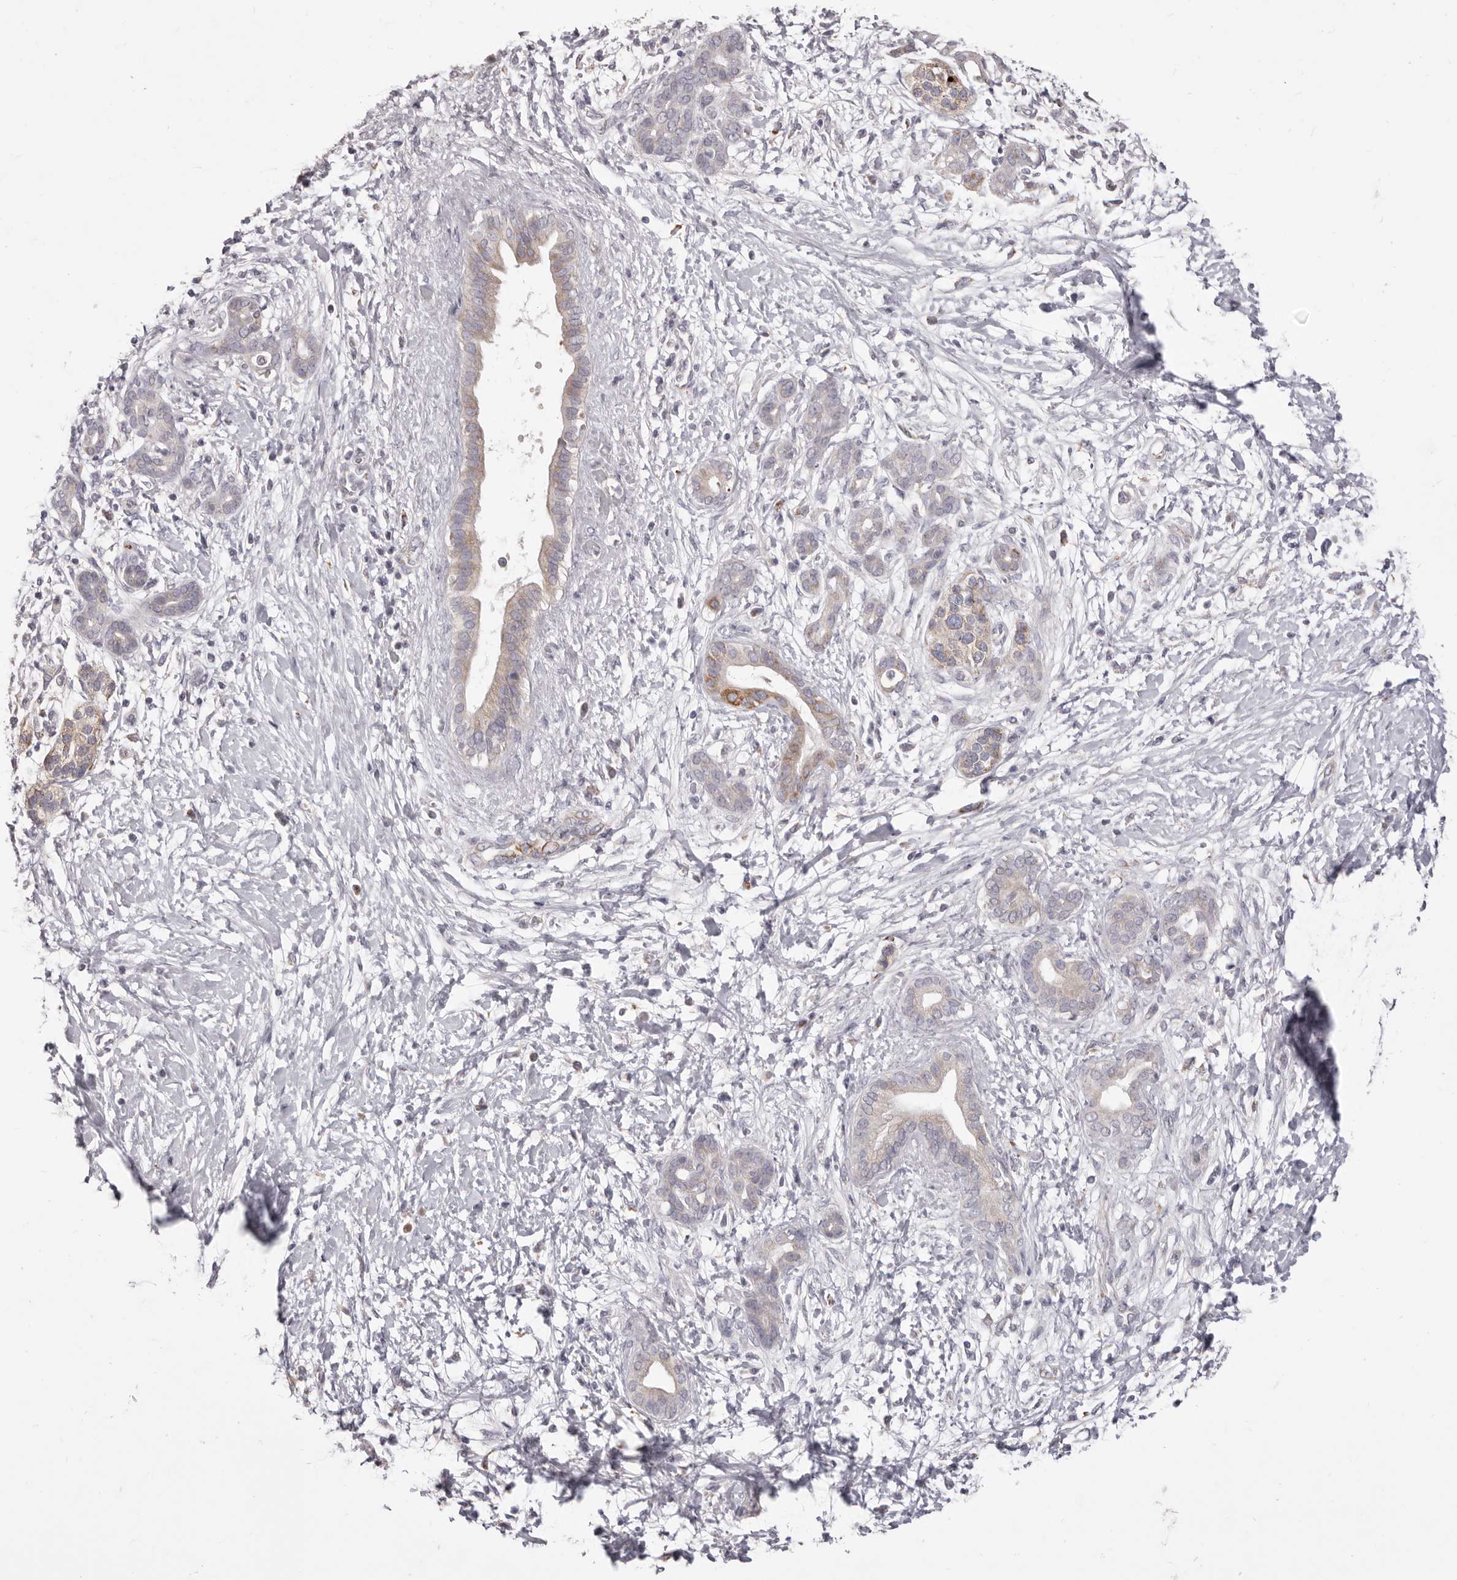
{"staining": {"intensity": "moderate", "quantity": "<25%", "location": "cytoplasmic/membranous"}, "tissue": "pancreatic cancer", "cell_type": "Tumor cells", "image_type": "cancer", "snomed": [{"axis": "morphology", "description": "Adenocarcinoma, NOS"}, {"axis": "topography", "description": "Pancreas"}], "caption": "Immunohistochemistry of human pancreatic adenocarcinoma demonstrates low levels of moderate cytoplasmic/membranous expression in about <25% of tumor cells. The staining was performed using DAB (3,3'-diaminobenzidine) to visualize the protein expression in brown, while the nuclei were stained in blue with hematoxylin (Magnification: 20x).", "gene": "PRMT2", "patient": {"sex": "male", "age": 58}}